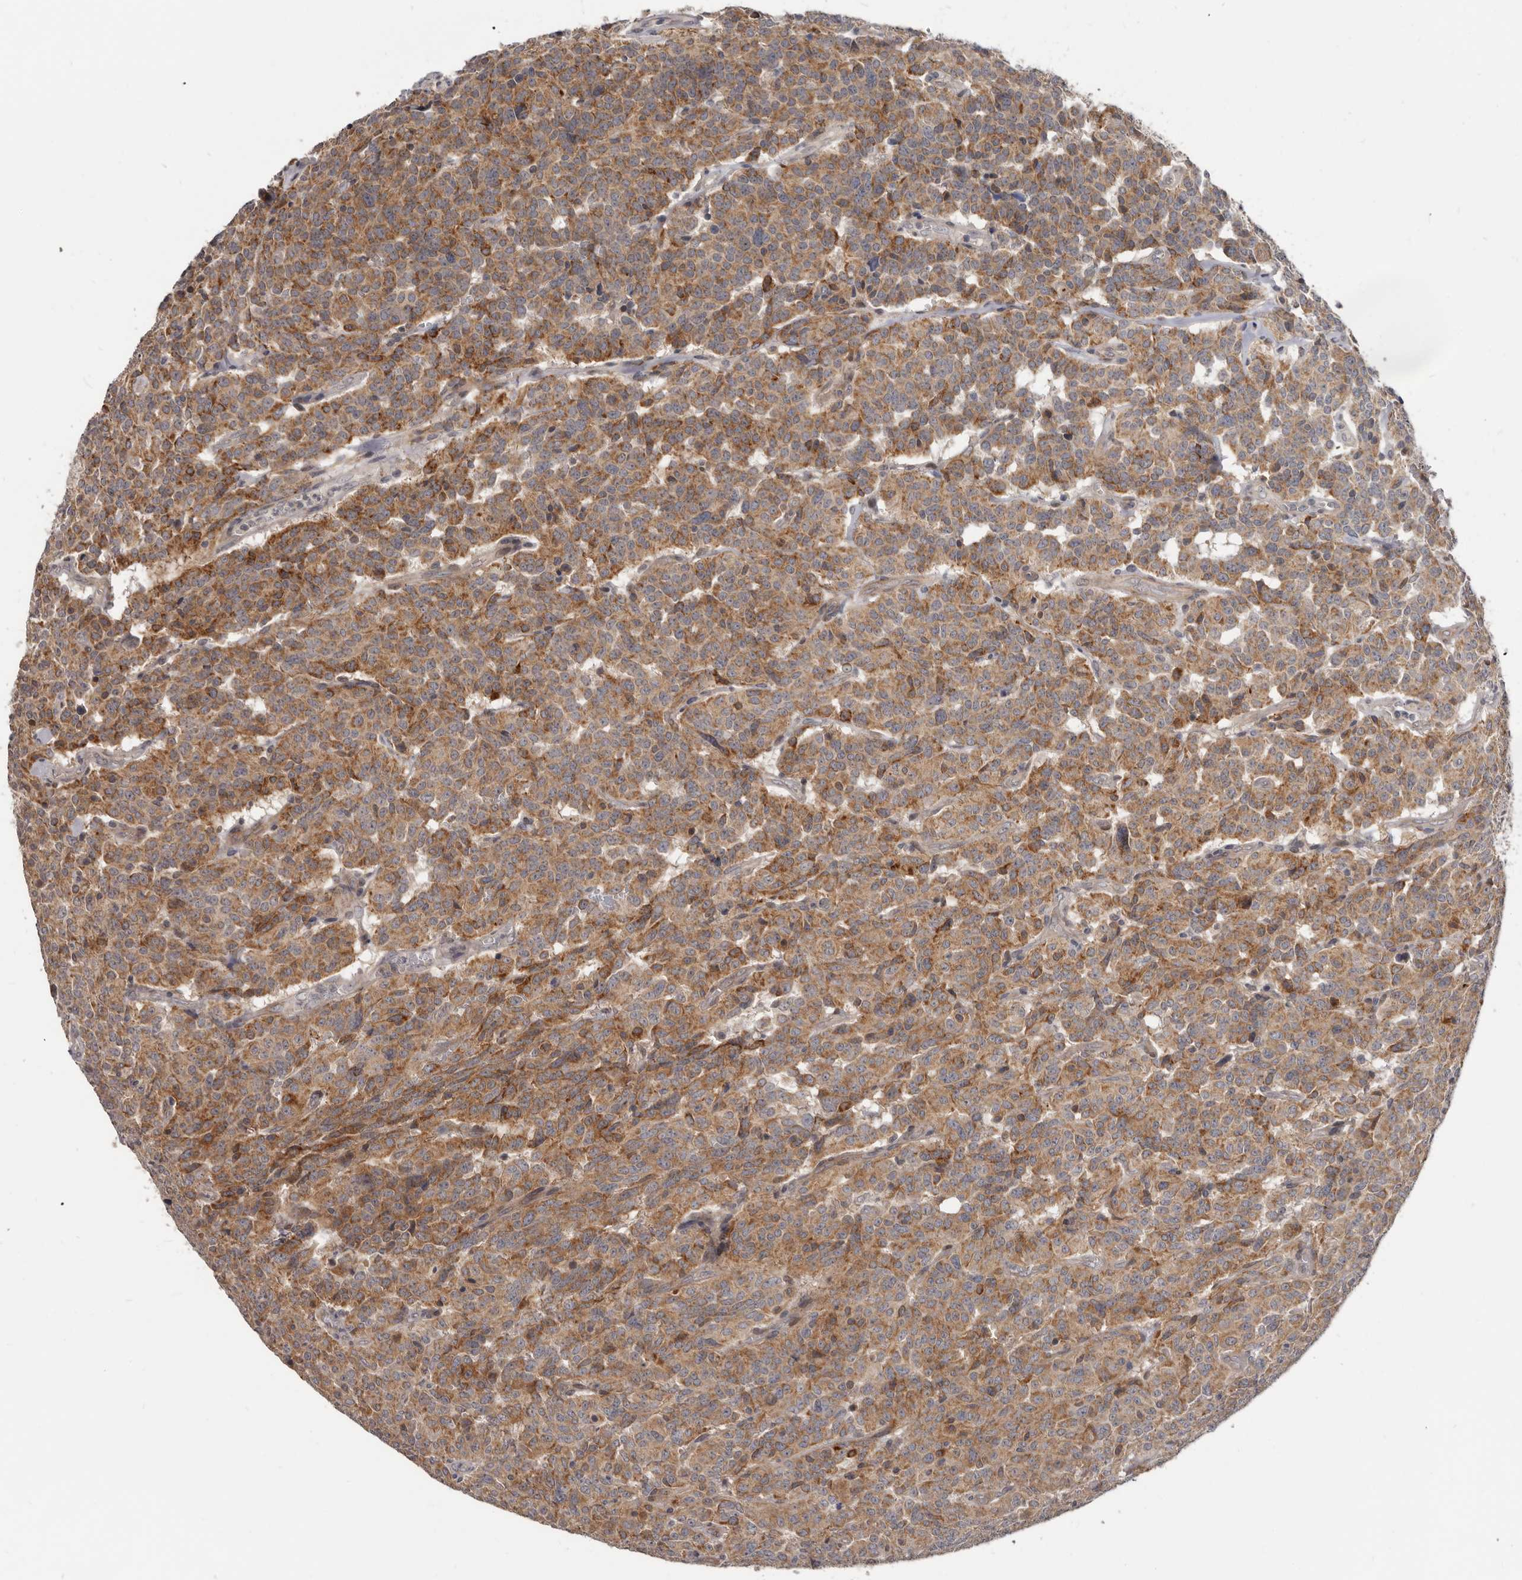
{"staining": {"intensity": "moderate", "quantity": ">75%", "location": "cytoplasmic/membranous"}, "tissue": "carcinoid", "cell_type": "Tumor cells", "image_type": "cancer", "snomed": [{"axis": "morphology", "description": "Carcinoid, malignant, NOS"}, {"axis": "topography", "description": "Lung"}], "caption": "An image of human carcinoid (malignant) stained for a protein displays moderate cytoplasmic/membranous brown staining in tumor cells.", "gene": "BAD", "patient": {"sex": "female", "age": 46}}